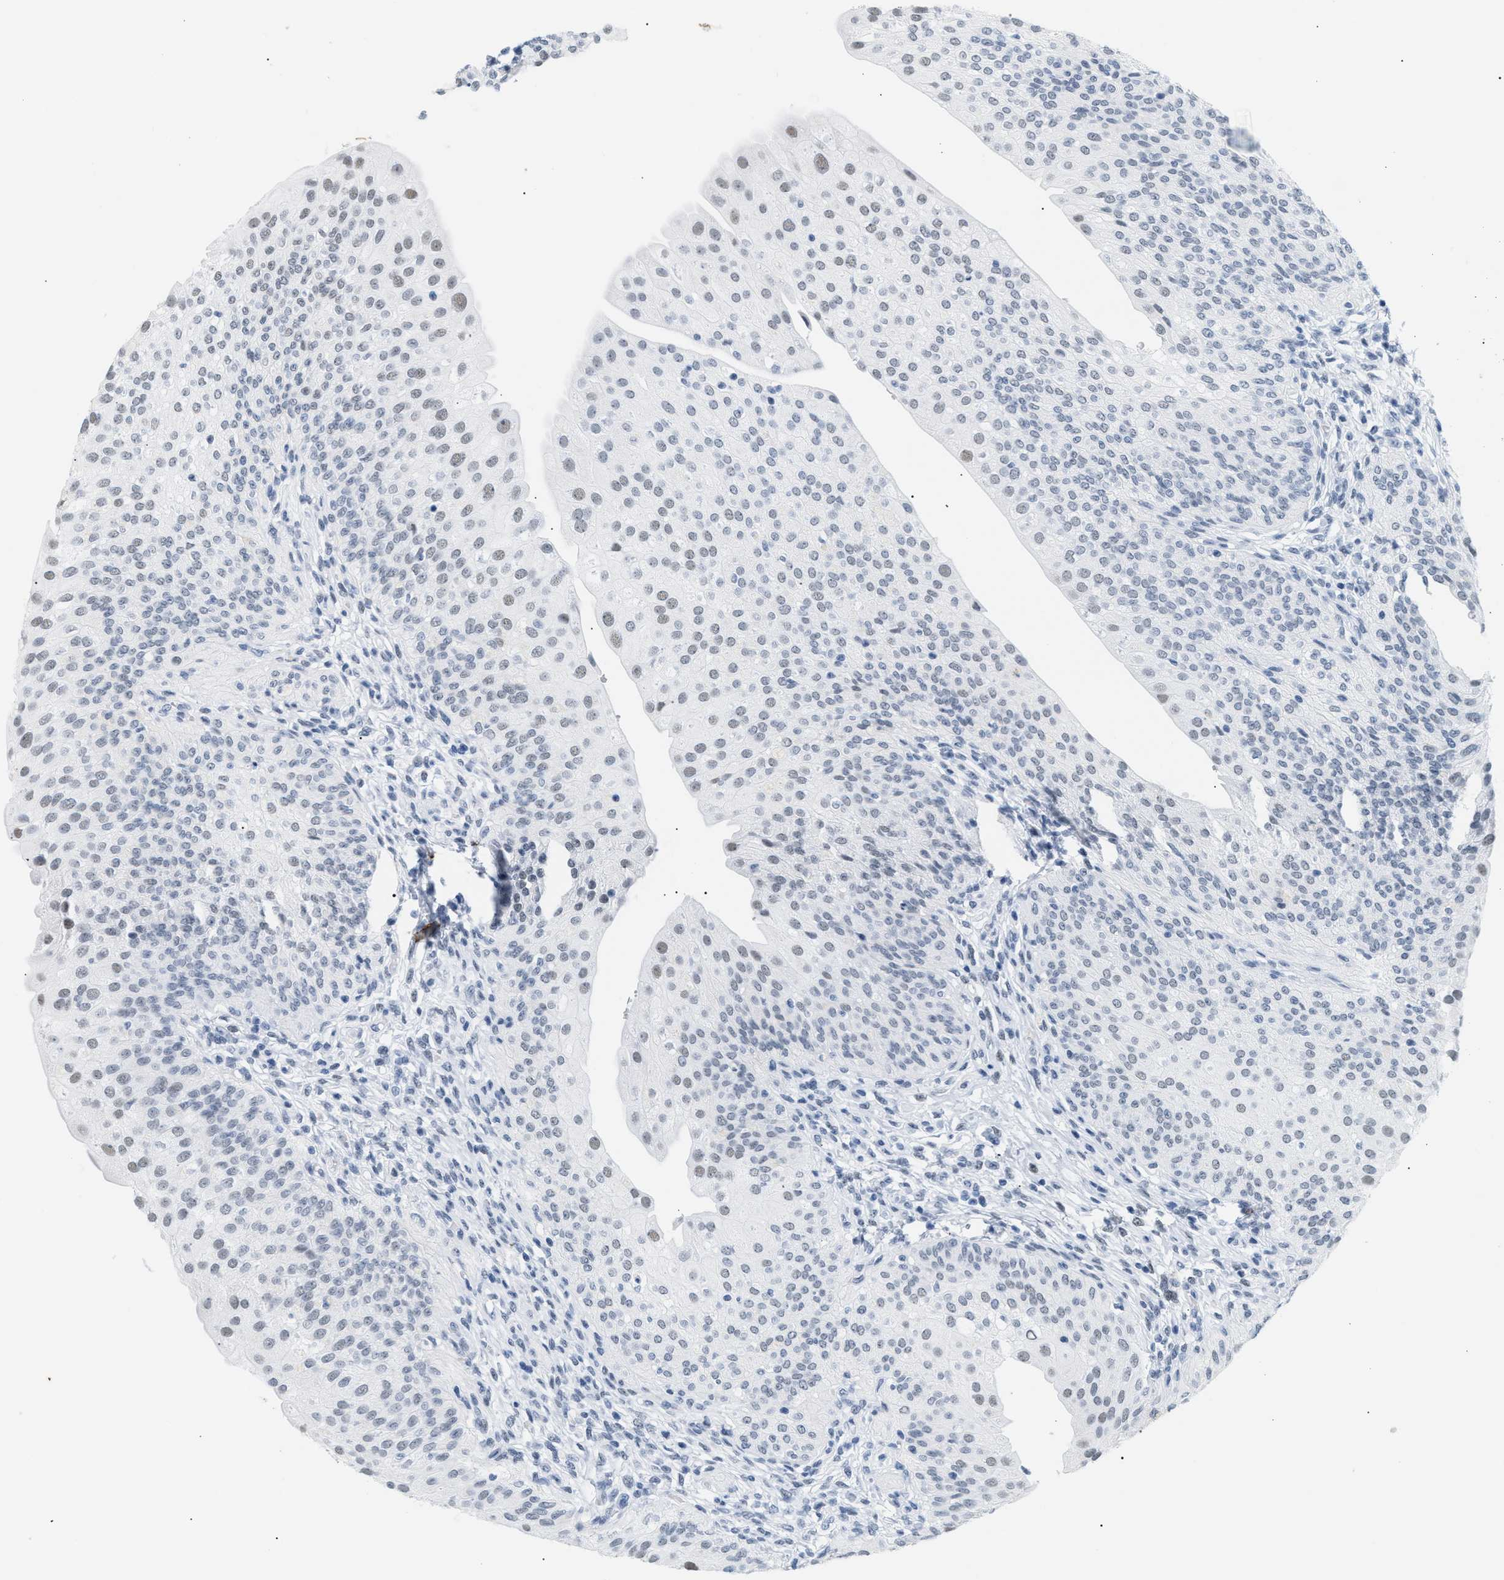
{"staining": {"intensity": "weak", "quantity": "<25%", "location": "nuclear"}, "tissue": "urinary bladder", "cell_type": "Urothelial cells", "image_type": "normal", "snomed": [{"axis": "morphology", "description": "Normal tissue, NOS"}, {"axis": "topography", "description": "Urinary bladder"}], "caption": "Micrograph shows no significant protein positivity in urothelial cells of unremarkable urinary bladder. (Brightfield microscopy of DAB immunohistochemistry (IHC) at high magnification).", "gene": "ELN", "patient": {"sex": "male", "age": 46}}